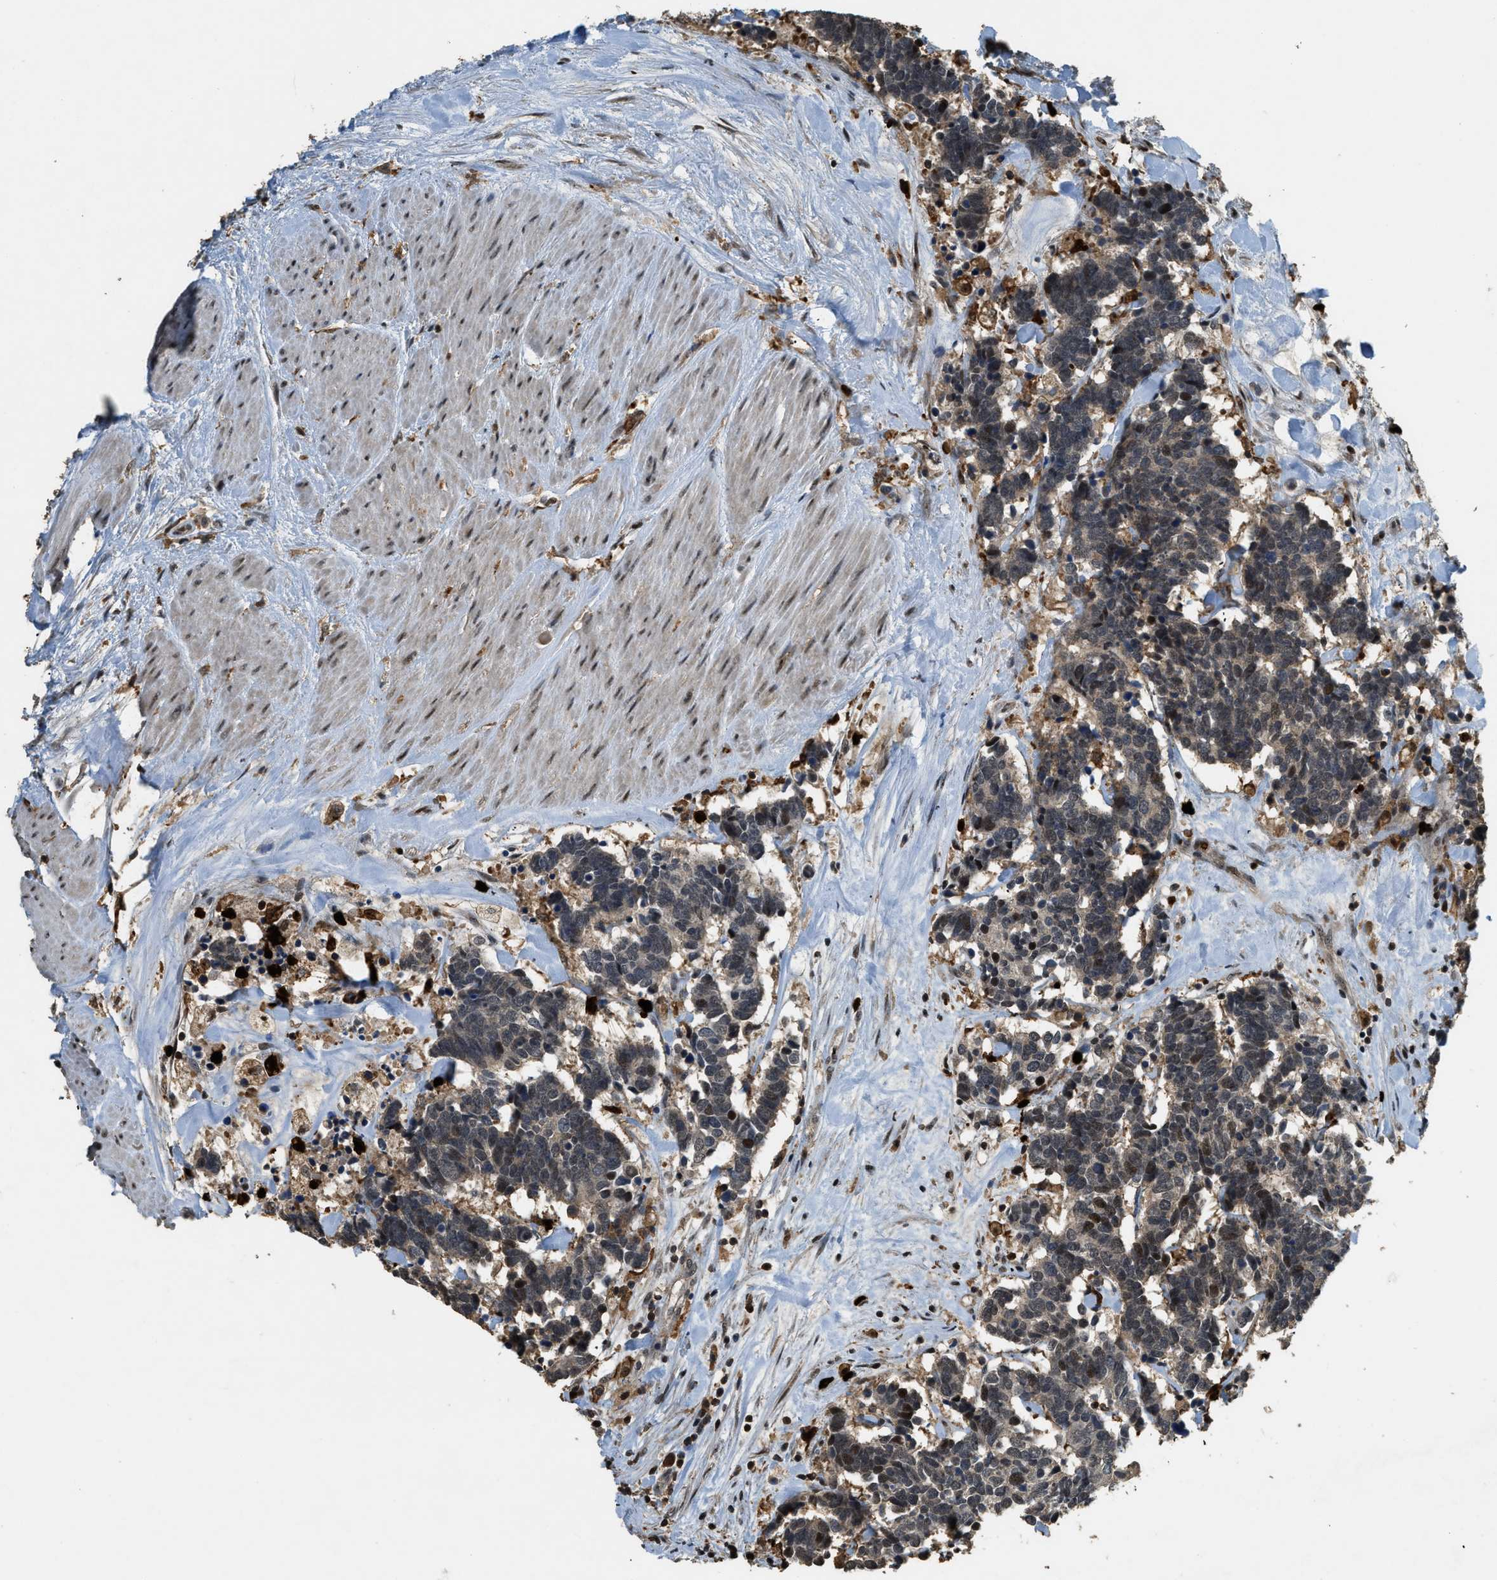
{"staining": {"intensity": "weak", "quantity": ">75%", "location": "cytoplasmic/membranous"}, "tissue": "carcinoid", "cell_type": "Tumor cells", "image_type": "cancer", "snomed": [{"axis": "morphology", "description": "Carcinoma, NOS"}, {"axis": "morphology", "description": "Carcinoid, malignant, NOS"}, {"axis": "topography", "description": "Urinary bladder"}], "caption": "Immunohistochemistry of human carcinoid reveals low levels of weak cytoplasmic/membranous expression in about >75% of tumor cells. (brown staining indicates protein expression, while blue staining denotes nuclei).", "gene": "RNF141", "patient": {"sex": "male", "age": 57}}